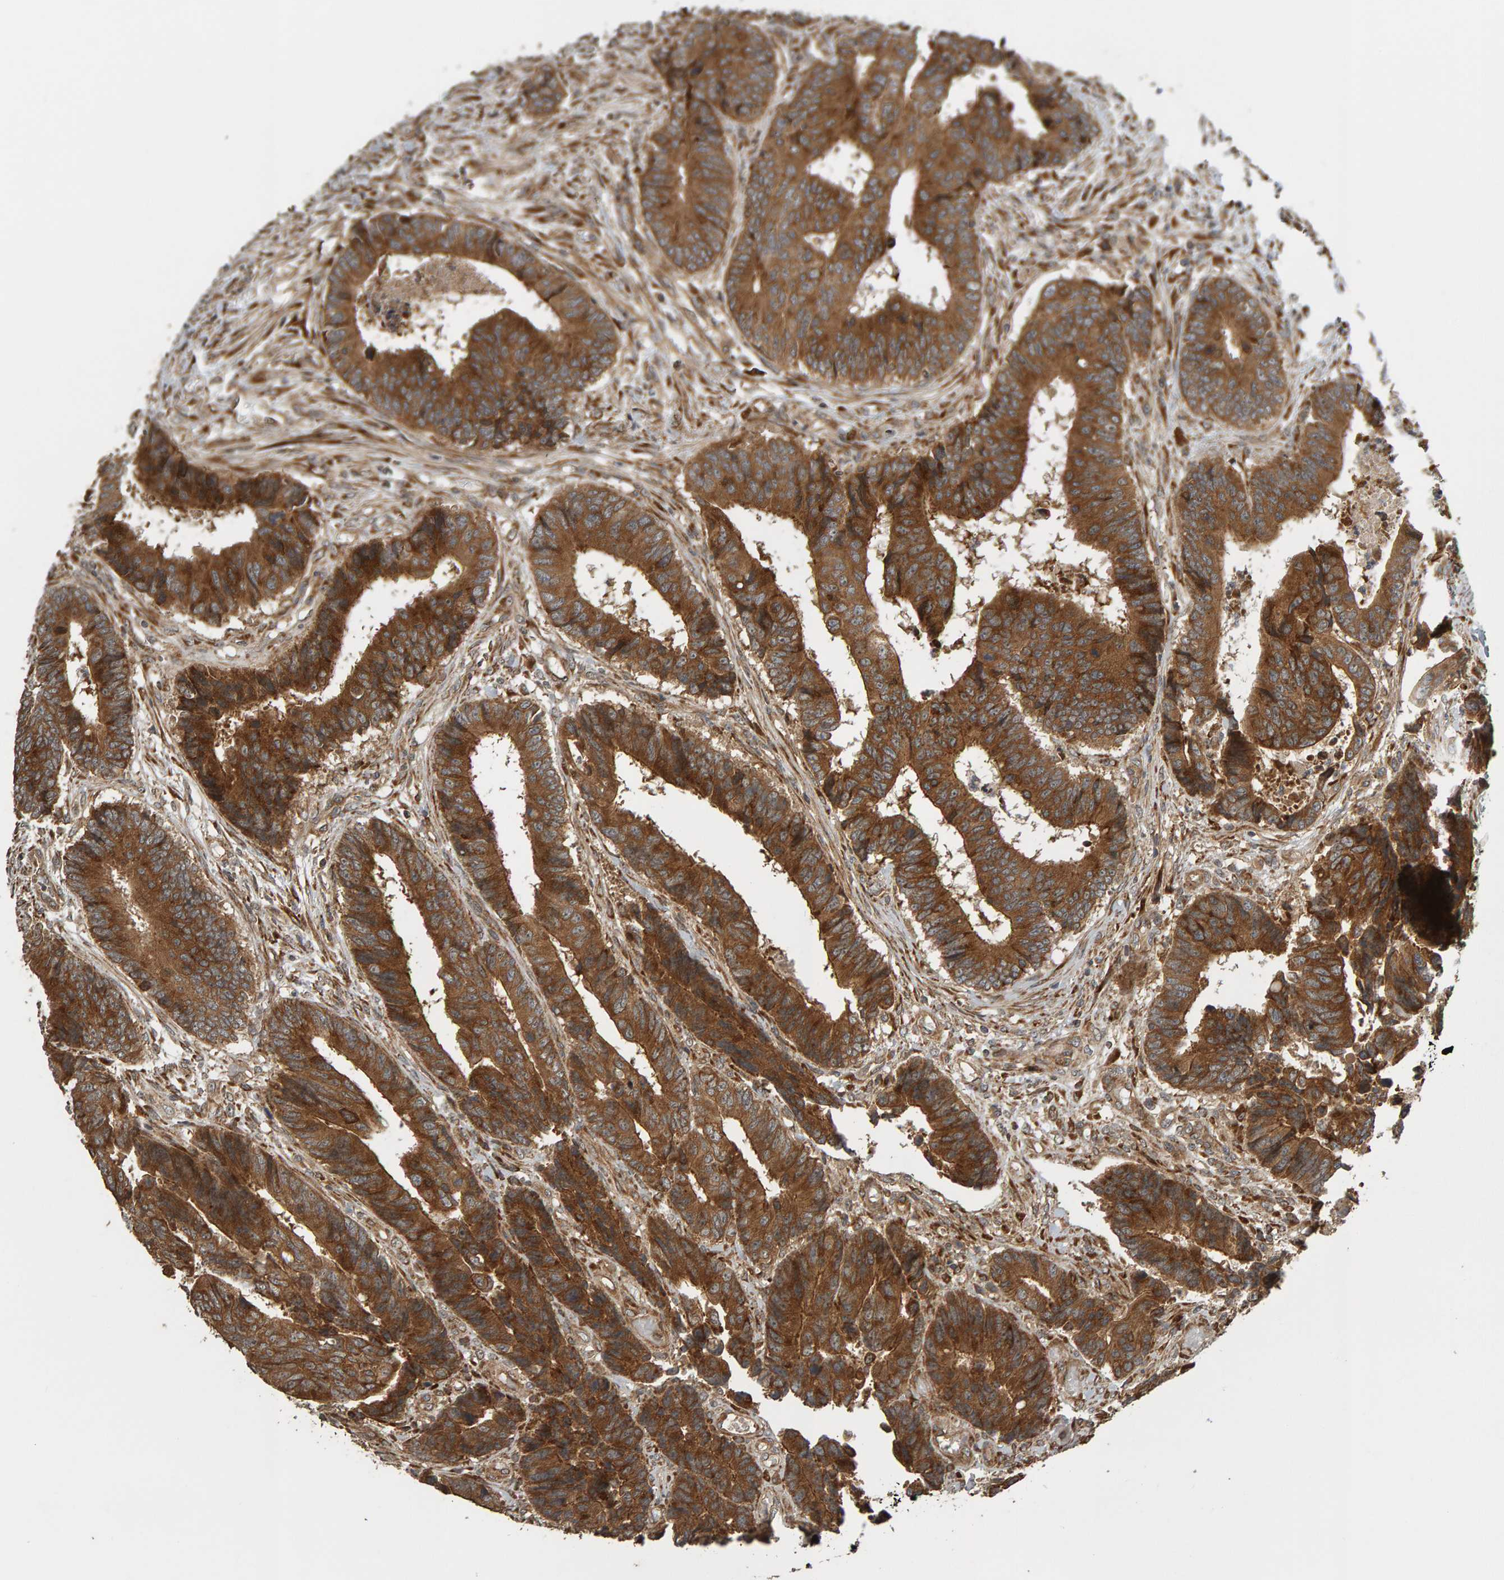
{"staining": {"intensity": "moderate", "quantity": ">75%", "location": "cytoplasmic/membranous"}, "tissue": "colorectal cancer", "cell_type": "Tumor cells", "image_type": "cancer", "snomed": [{"axis": "morphology", "description": "Adenocarcinoma, NOS"}, {"axis": "topography", "description": "Rectum"}], "caption": "Immunohistochemical staining of human colorectal adenocarcinoma reveals medium levels of moderate cytoplasmic/membranous protein staining in approximately >75% of tumor cells.", "gene": "ZFAND1", "patient": {"sex": "male", "age": 84}}